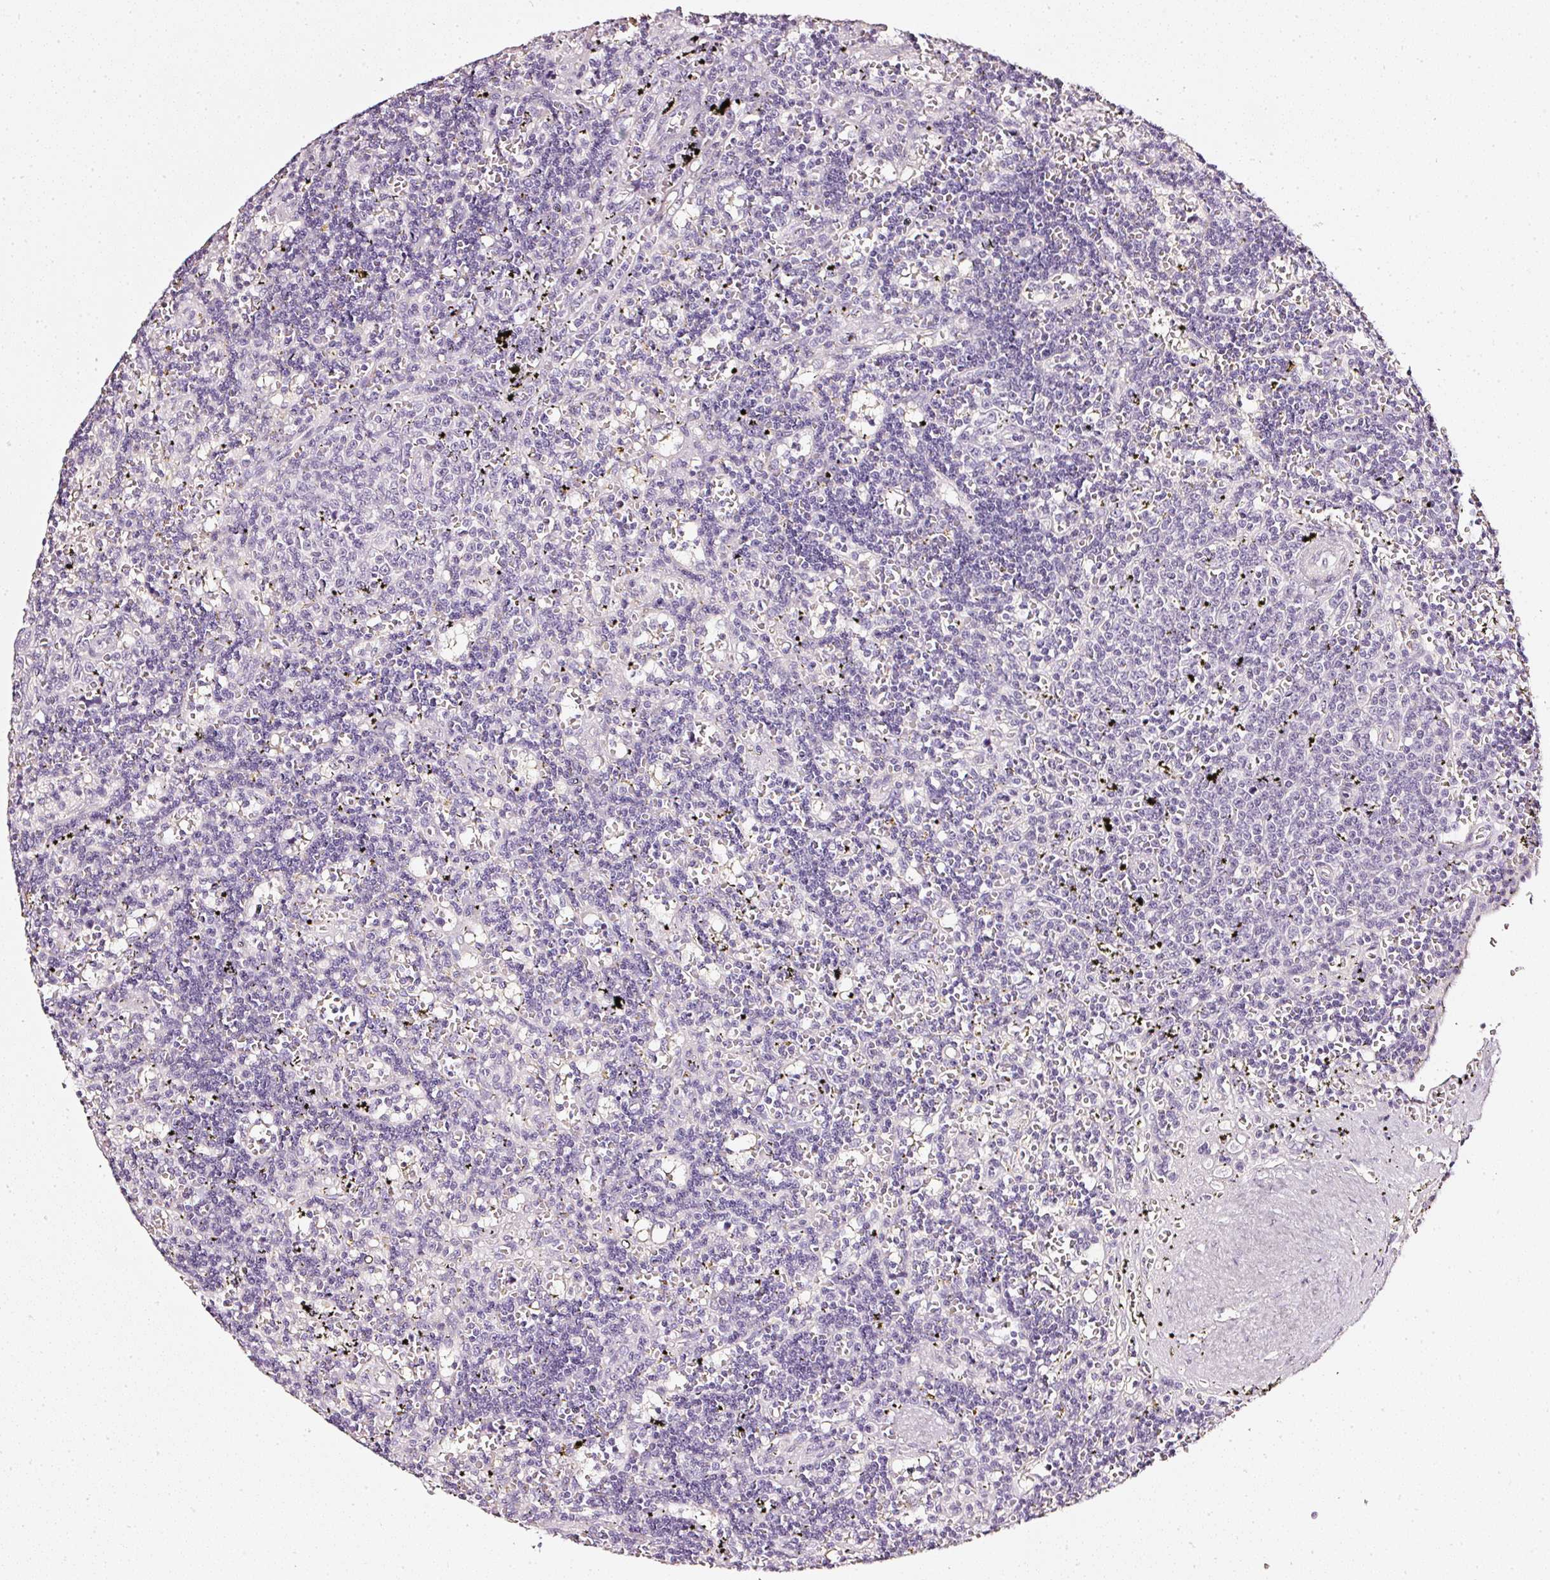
{"staining": {"intensity": "negative", "quantity": "none", "location": "none"}, "tissue": "lymphoma", "cell_type": "Tumor cells", "image_type": "cancer", "snomed": [{"axis": "morphology", "description": "Malignant lymphoma, non-Hodgkin's type, Low grade"}, {"axis": "topography", "description": "Spleen"}], "caption": "Tumor cells show no significant protein staining in lymphoma. (Stains: DAB immunohistochemistry (IHC) with hematoxylin counter stain, Microscopy: brightfield microscopy at high magnification).", "gene": "CNP", "patient": {"sex": "male", "age": 60}}